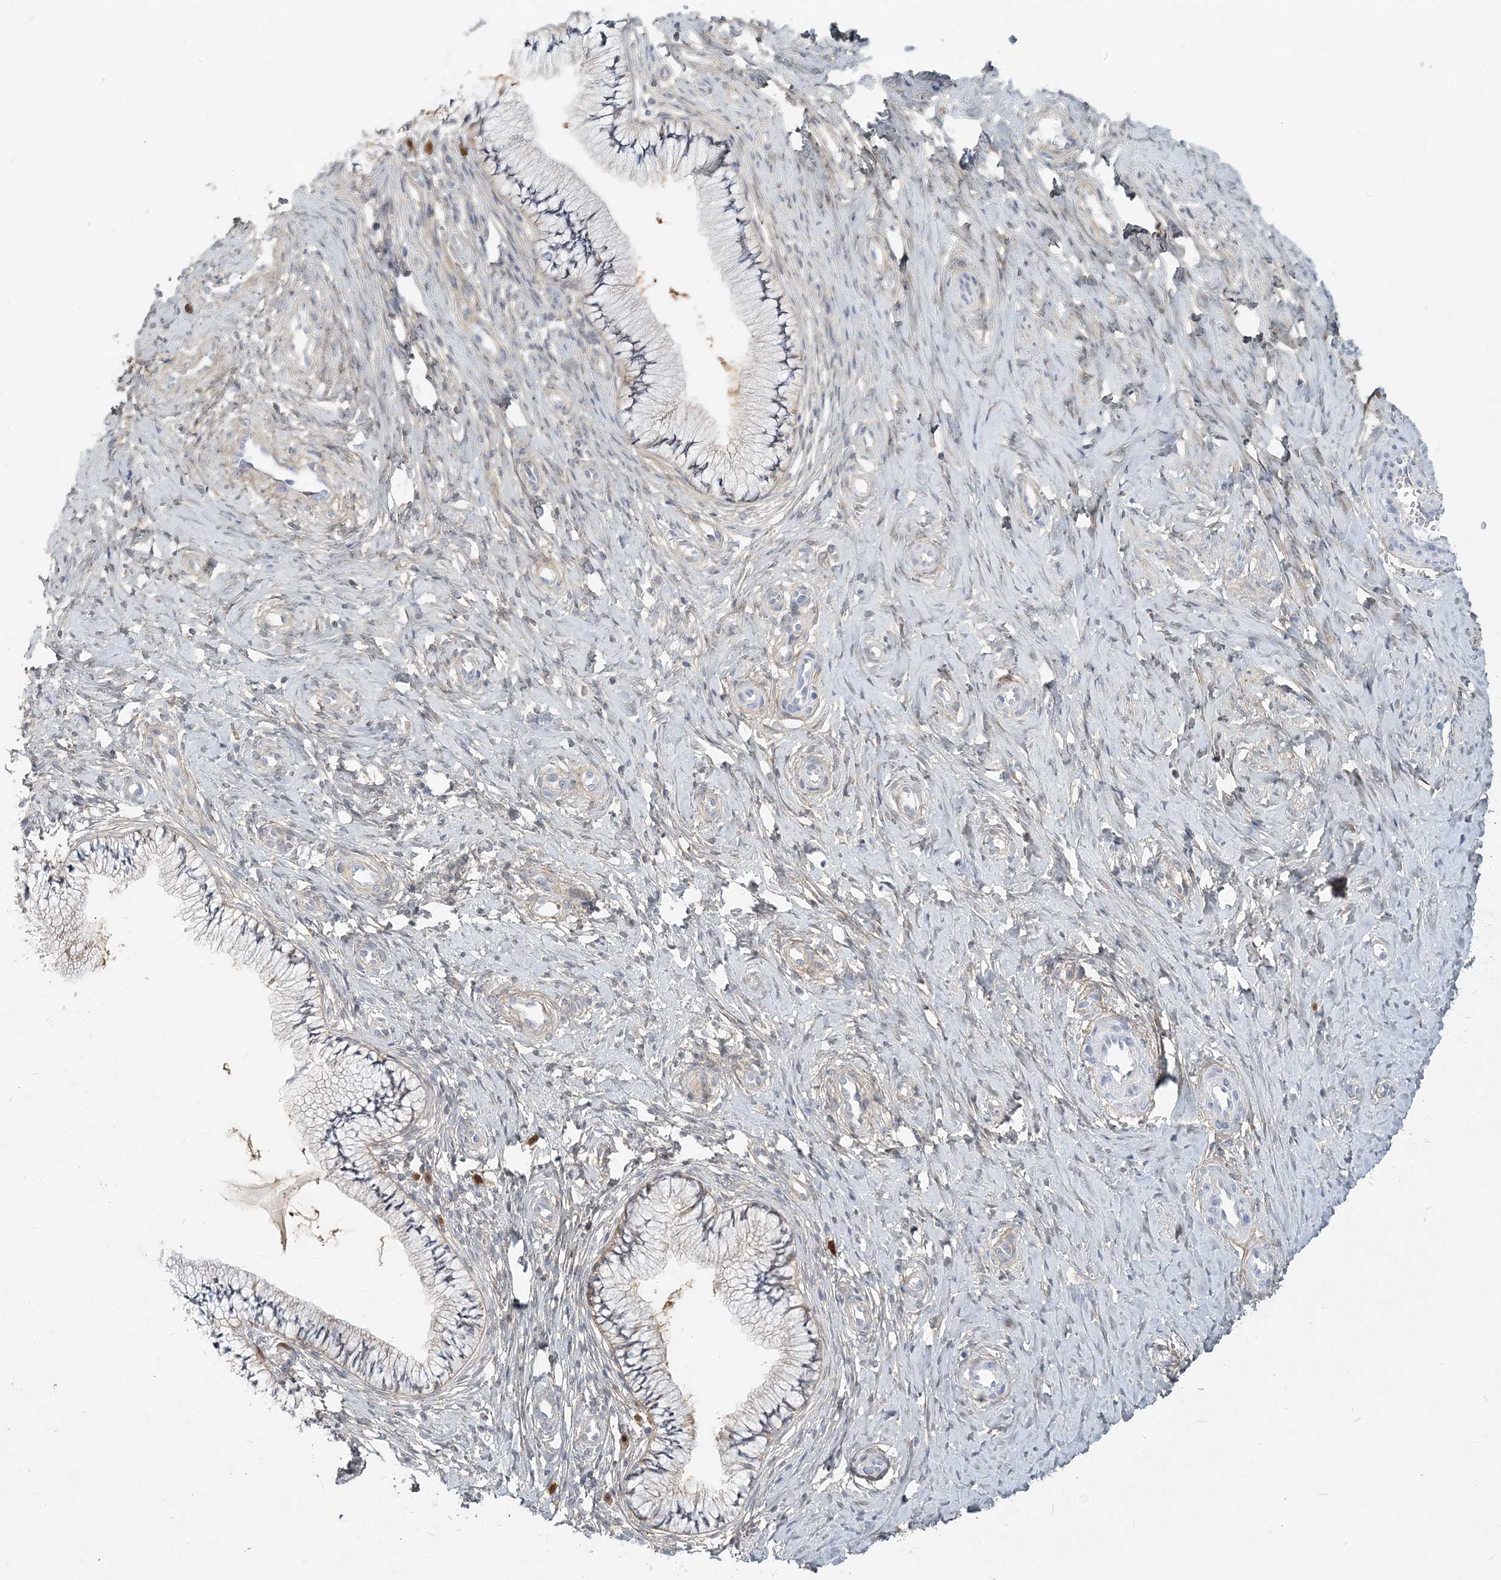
{"staining": {"intensity": "weak", "quantity": "<25%", "location": "cytoplasmic/membranous"}, "tissue": "cervix", "cell_type": "Glandular cells", "image_type": "normal", "snomed": [{"axis": "morphology", "description": "Normal tissue, NOS"}, {"axis": "topography", "description": "Cervix"}], "caption": "Histopathology image shows no protein staining in glandular cells of unremarkable cervix. (Immunohistochemistry (ihc), brightfield microscopy, high magnification).", "gene": "GMPPA", "patient": {"sex": "female", "age": 36}}